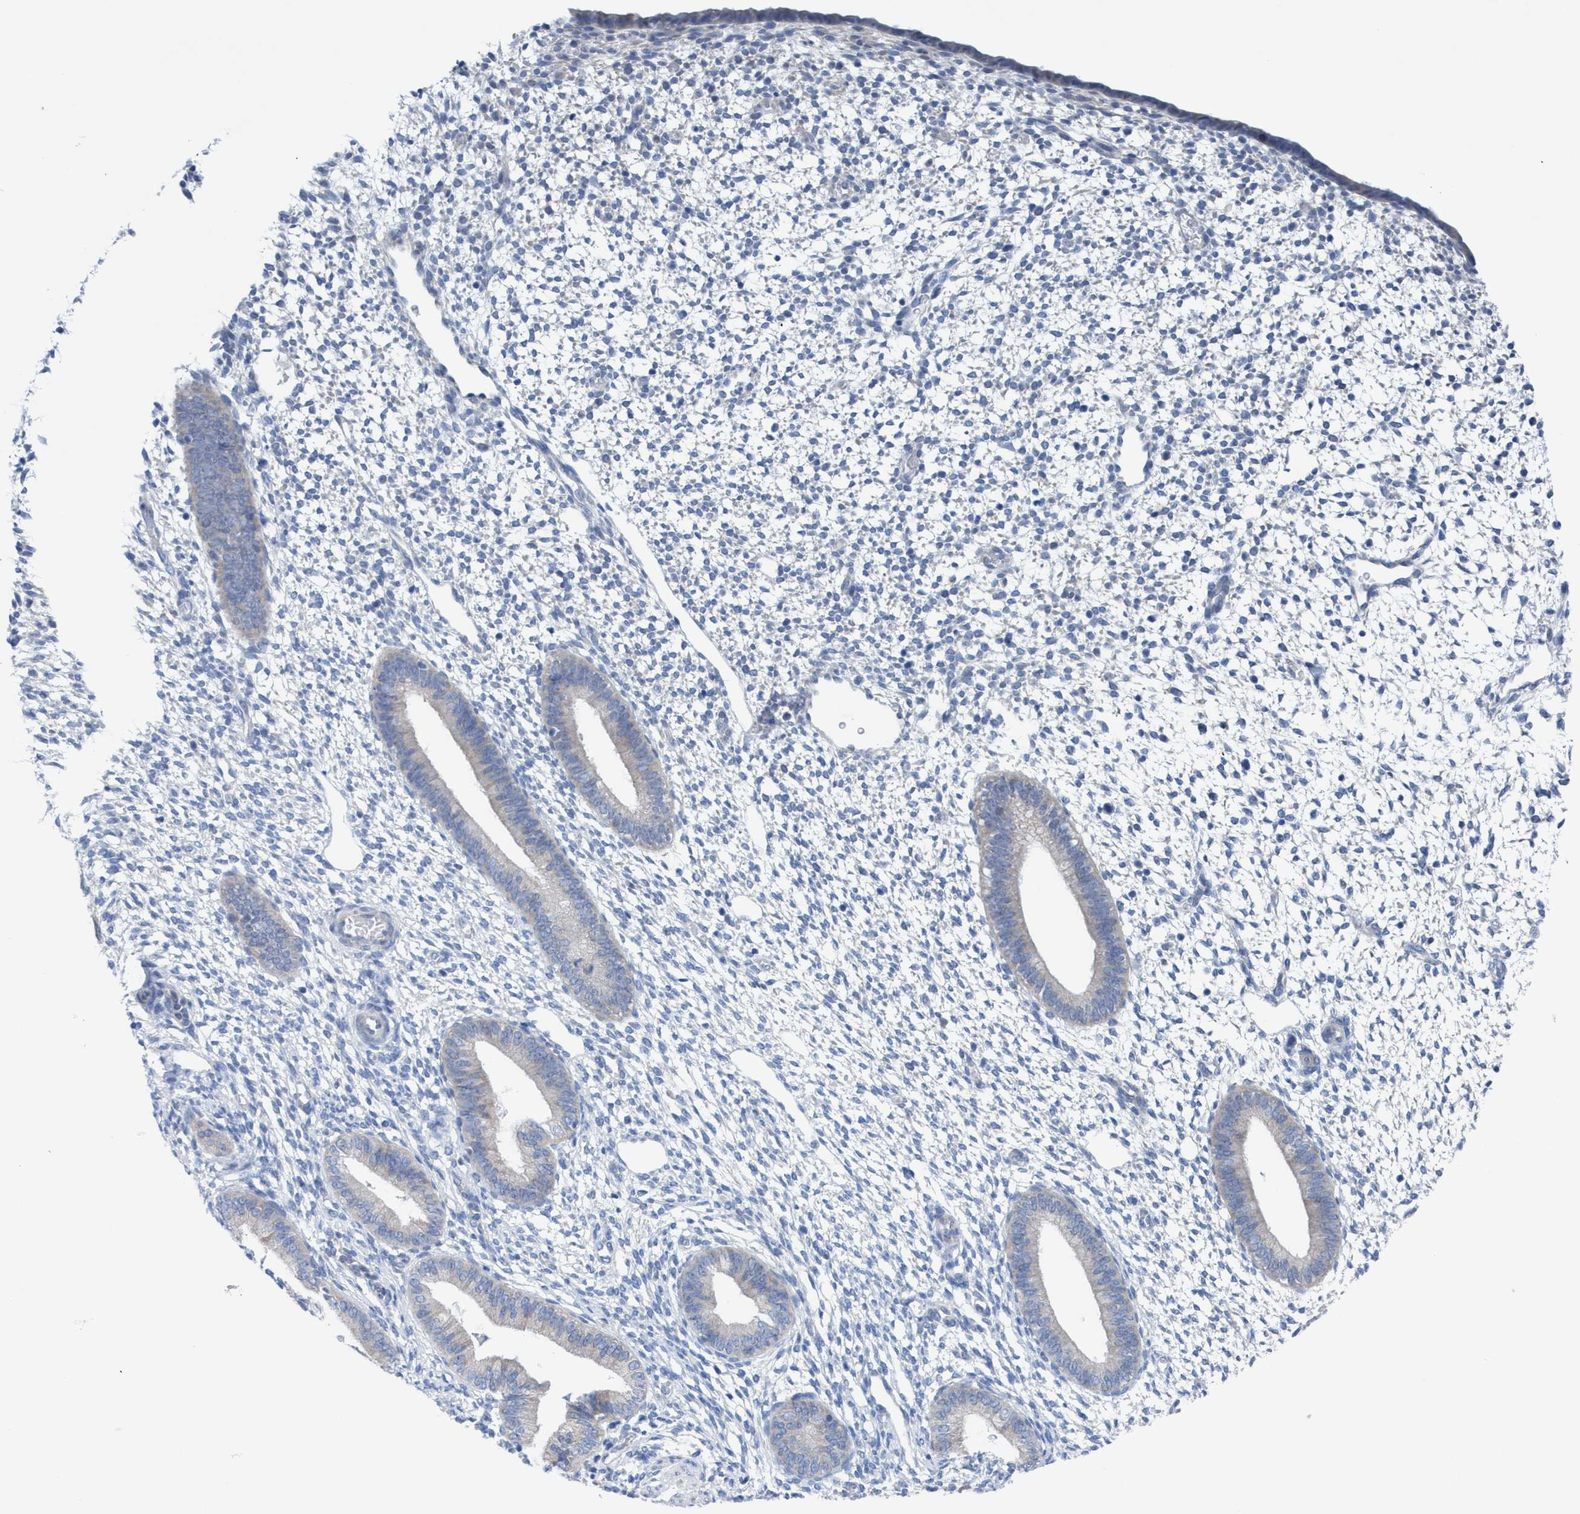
{"staining": {"intensity": "negative", "quantity": "none", "location": "none"}, "tissue": "endometrium", "cell_type": "Cells in endometrial stroma", "image_type": "normal", "snomed": [{"axis": "morphology", "description": "Normal tissue, NOS"}, {"axis": "topography", "description": "Endometrium"}], "caption": "This is a image of immunohistochemistry staining of unremarkable endometrium, which shows no expression in cells in endometrial stroma. (DAB IHC with hematoxylin counter stain).", "gene": "RSAD1", "patient": {"sex": "female", "age": 46}}